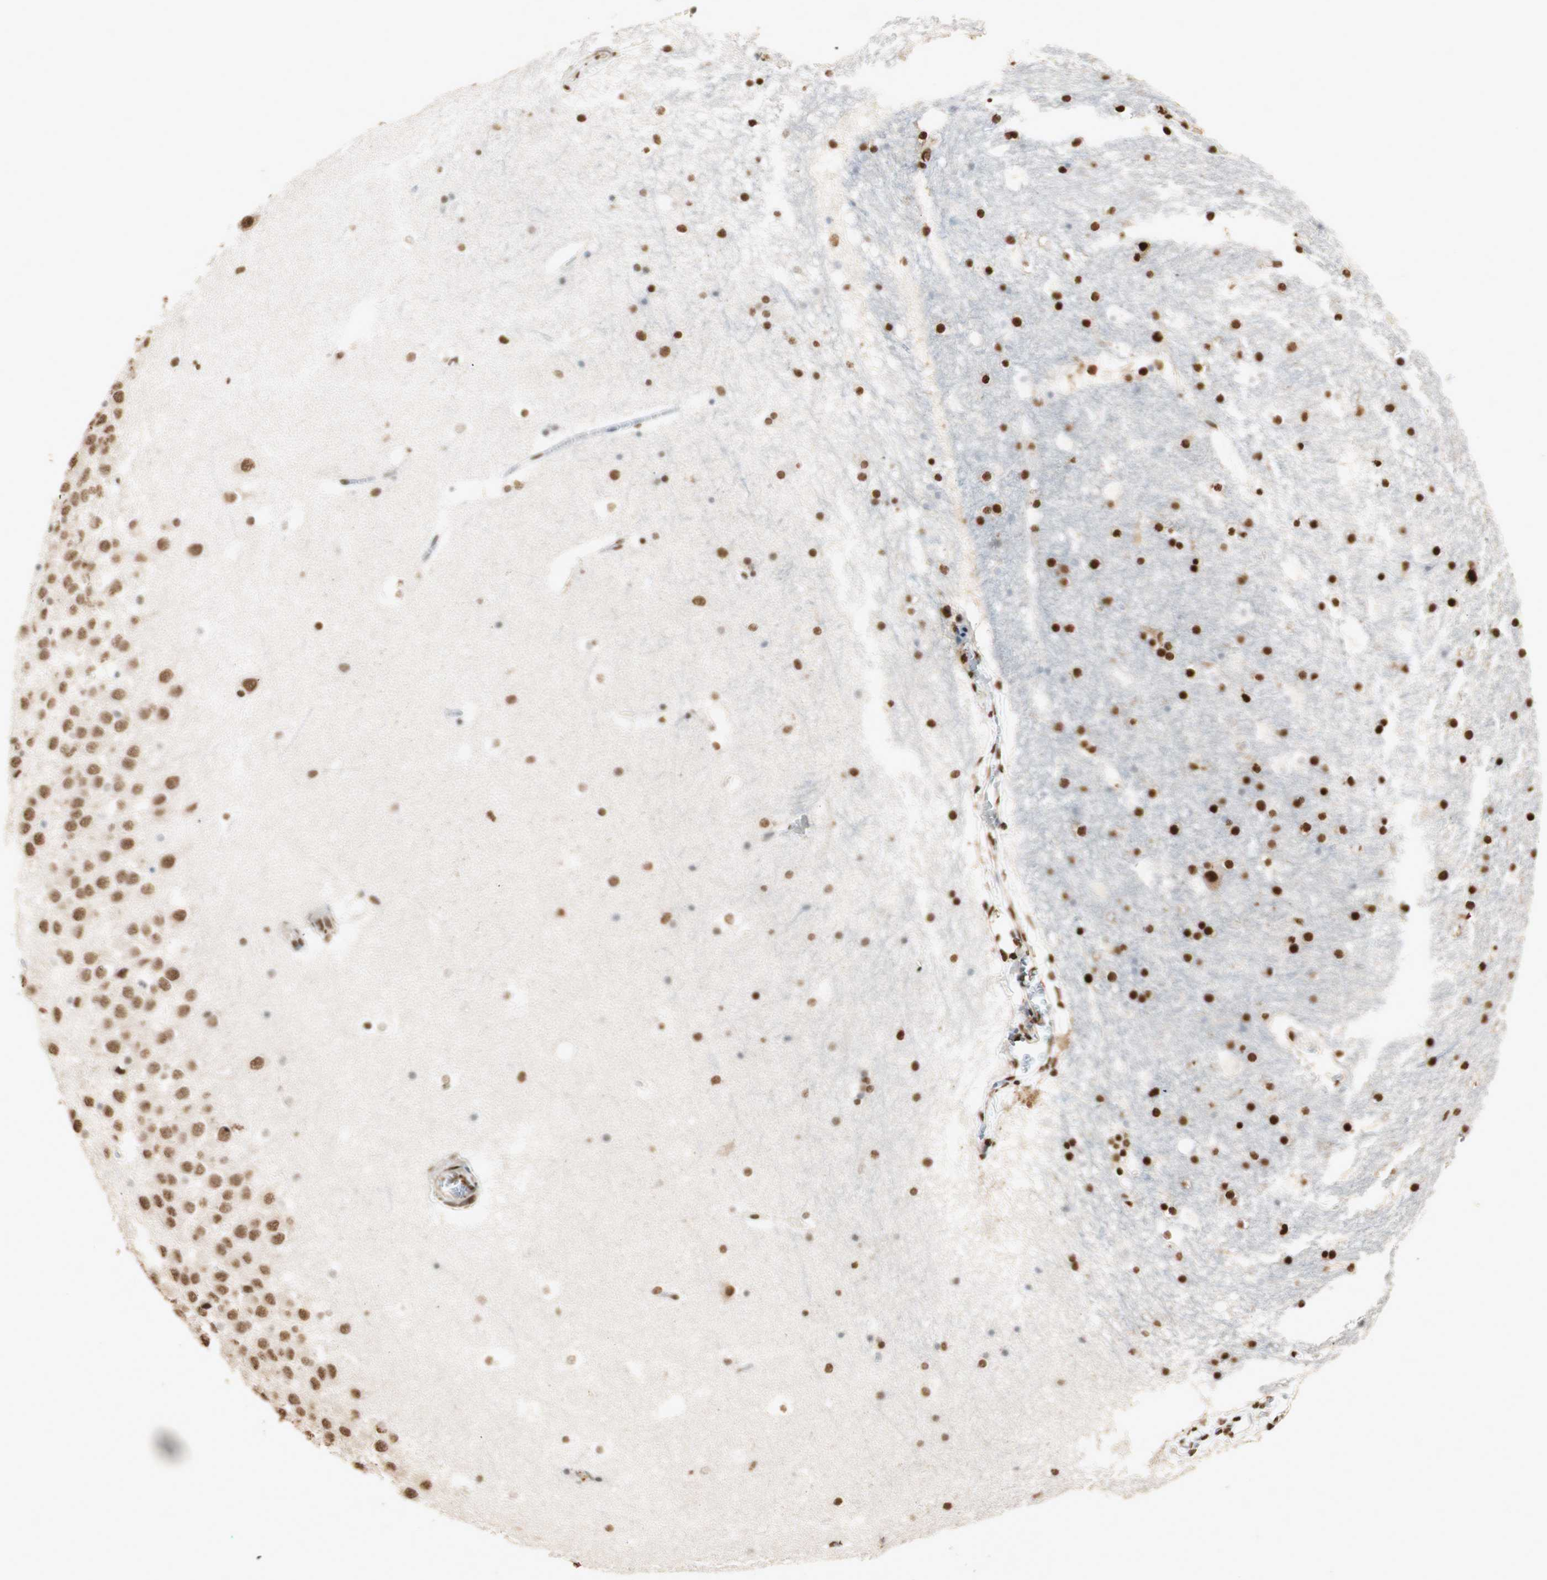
{"staining": {"intensity": "strong", "quantity": ">75%", "location": "nuclear"}, "tissue": "hippocampus", "cell_type": "Glial cells", "image_type": "normal", "snomed": [{"axis": "morphology", "description": "Normal tissue, NOS"}, {"axis": "topography", "description": "Hippocampus"}], "caption": "A brown stain shows strong nuclear expression of a protein in glial cells of unremarkable human hippocampus. The protein is shown in brown color, while the nuclei are stained blue.", "gene": "HNRNPA2B1", "patient": {"sex": "male", "age": 45}}